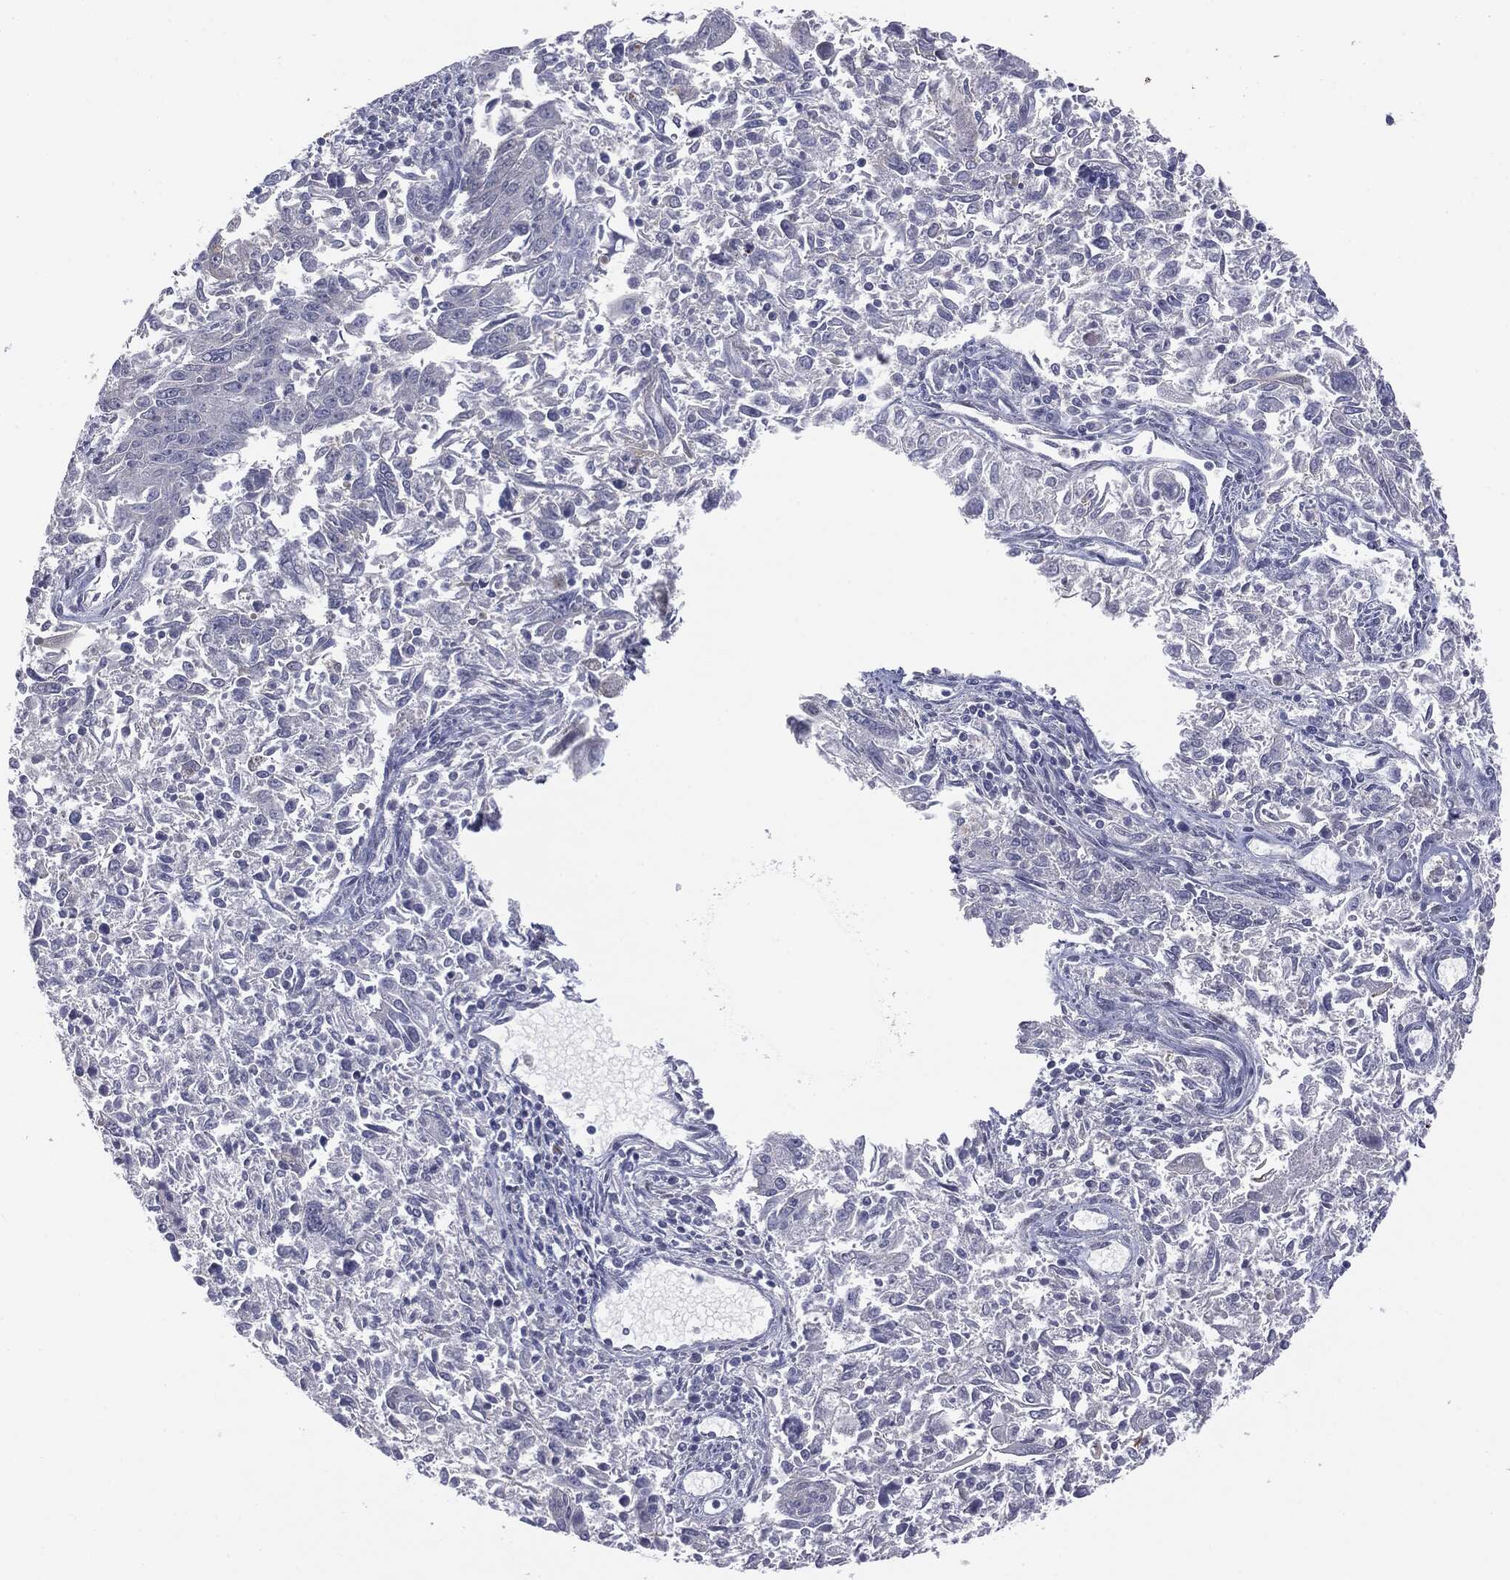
{"staining": {"intensity": "negative", "quantity": "none", "location": "none"}, "tissue": "endometrial cancer", "cell_type": "Tumor cells", "image_type": "cancer", "snomed": [{"axis": "morphology", "description": "Adenocarcinoma, NOS"}, {"axis": "topography", "description": "Endometrium"}], "caption": "Micrograph shows no significant protein positivity in tumor cells of endometrial cancer.", "gene": "MUC1", "patient": {"sex": "female", "age": 42}}